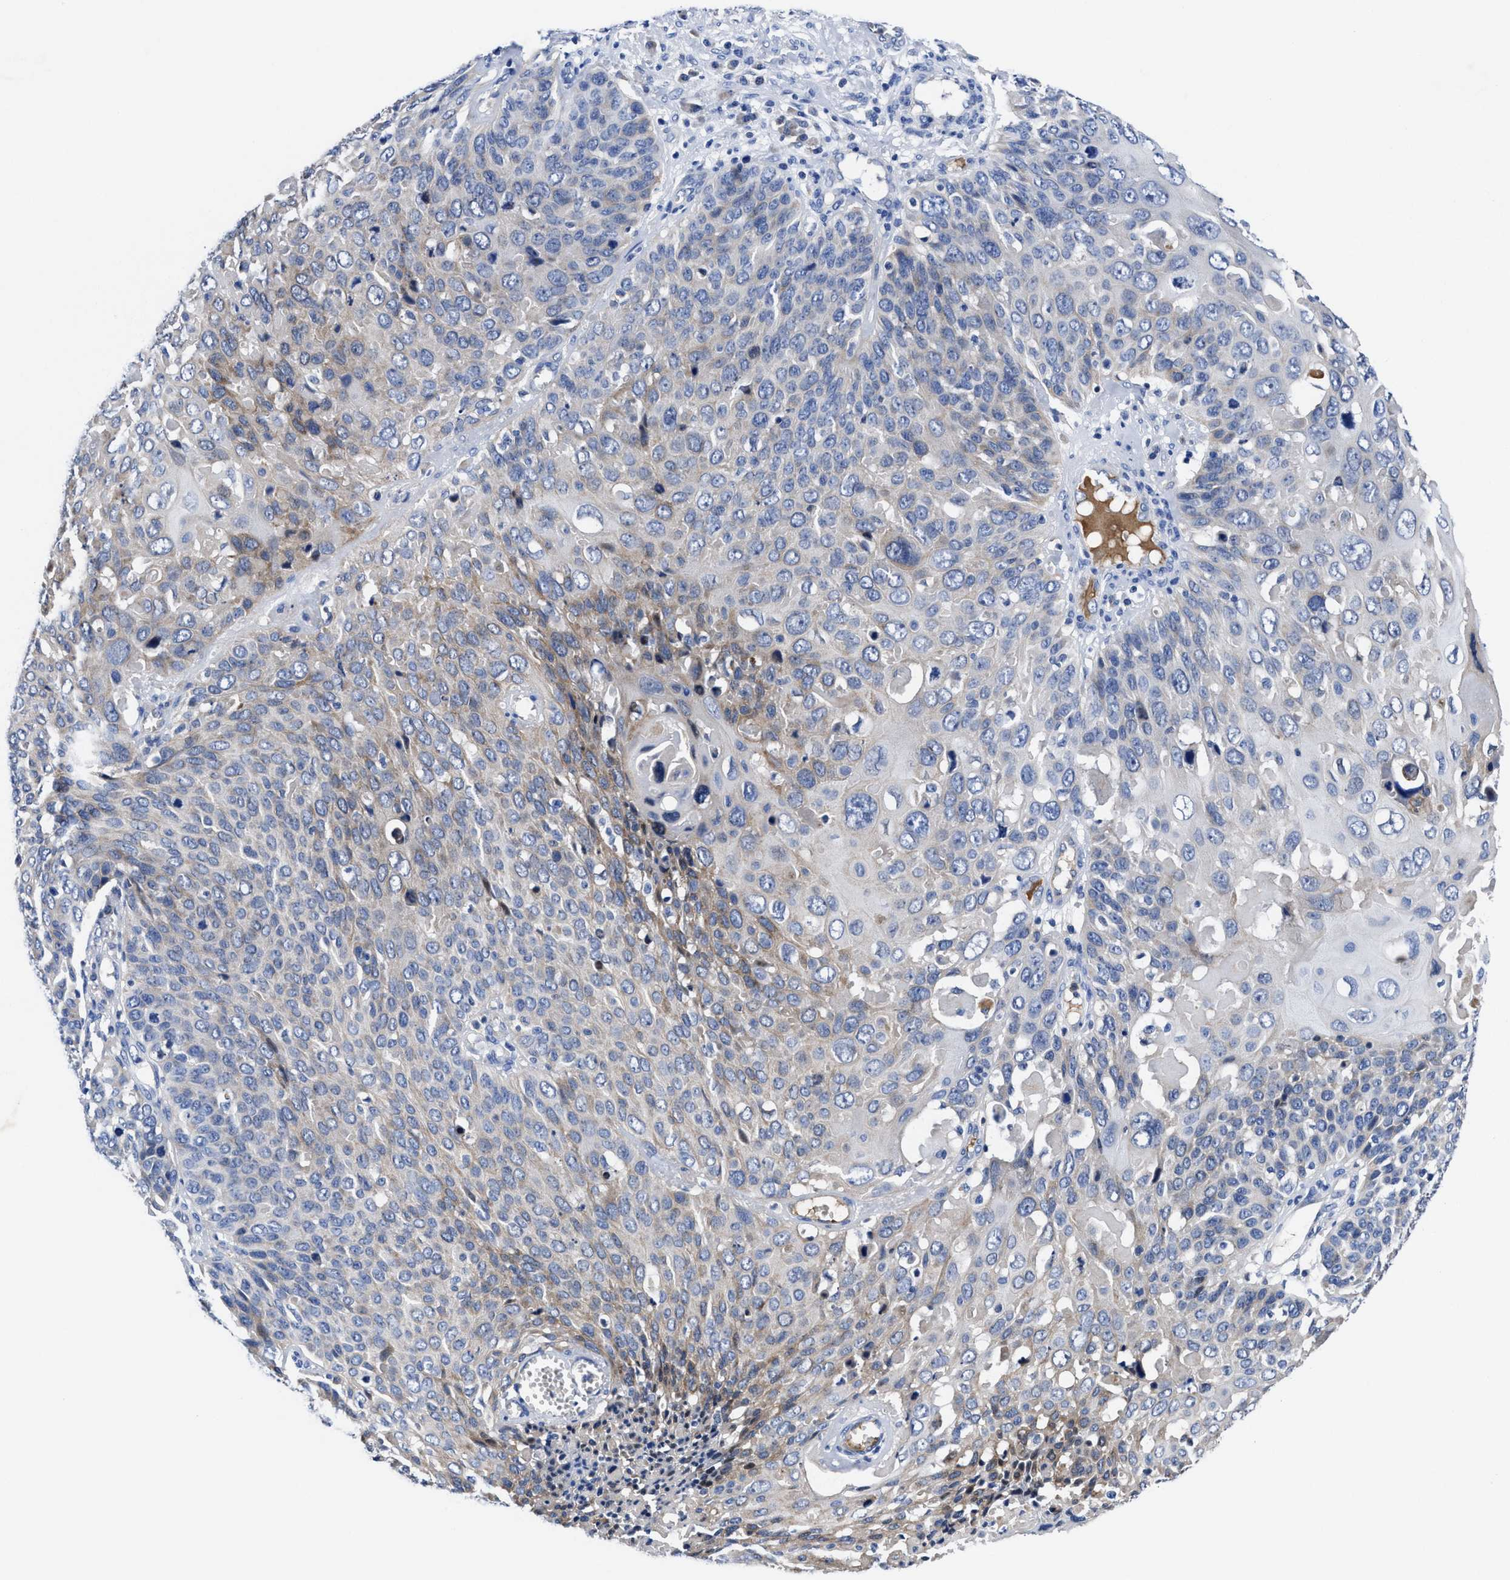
{"staining": {"intensity": "weak", "quantity": "<25%", "location": "cytoplasmic/membranous"}, "tissue": "cervical cancer", "cell_type": "Tumor cells", "image_type": "cancer", "snomed": [{"axis": "morphology", "description": "Squamous cell carcinoma, NOS"}, {"axis": "topography", "description": "Cervix"}], "caption": "Protein analysis of cervical squamous cell carcinoma exhibits no significant staining in tumor cells.", "gene": "DHRS13", "patient": {"sex": "female", "age": 74}}